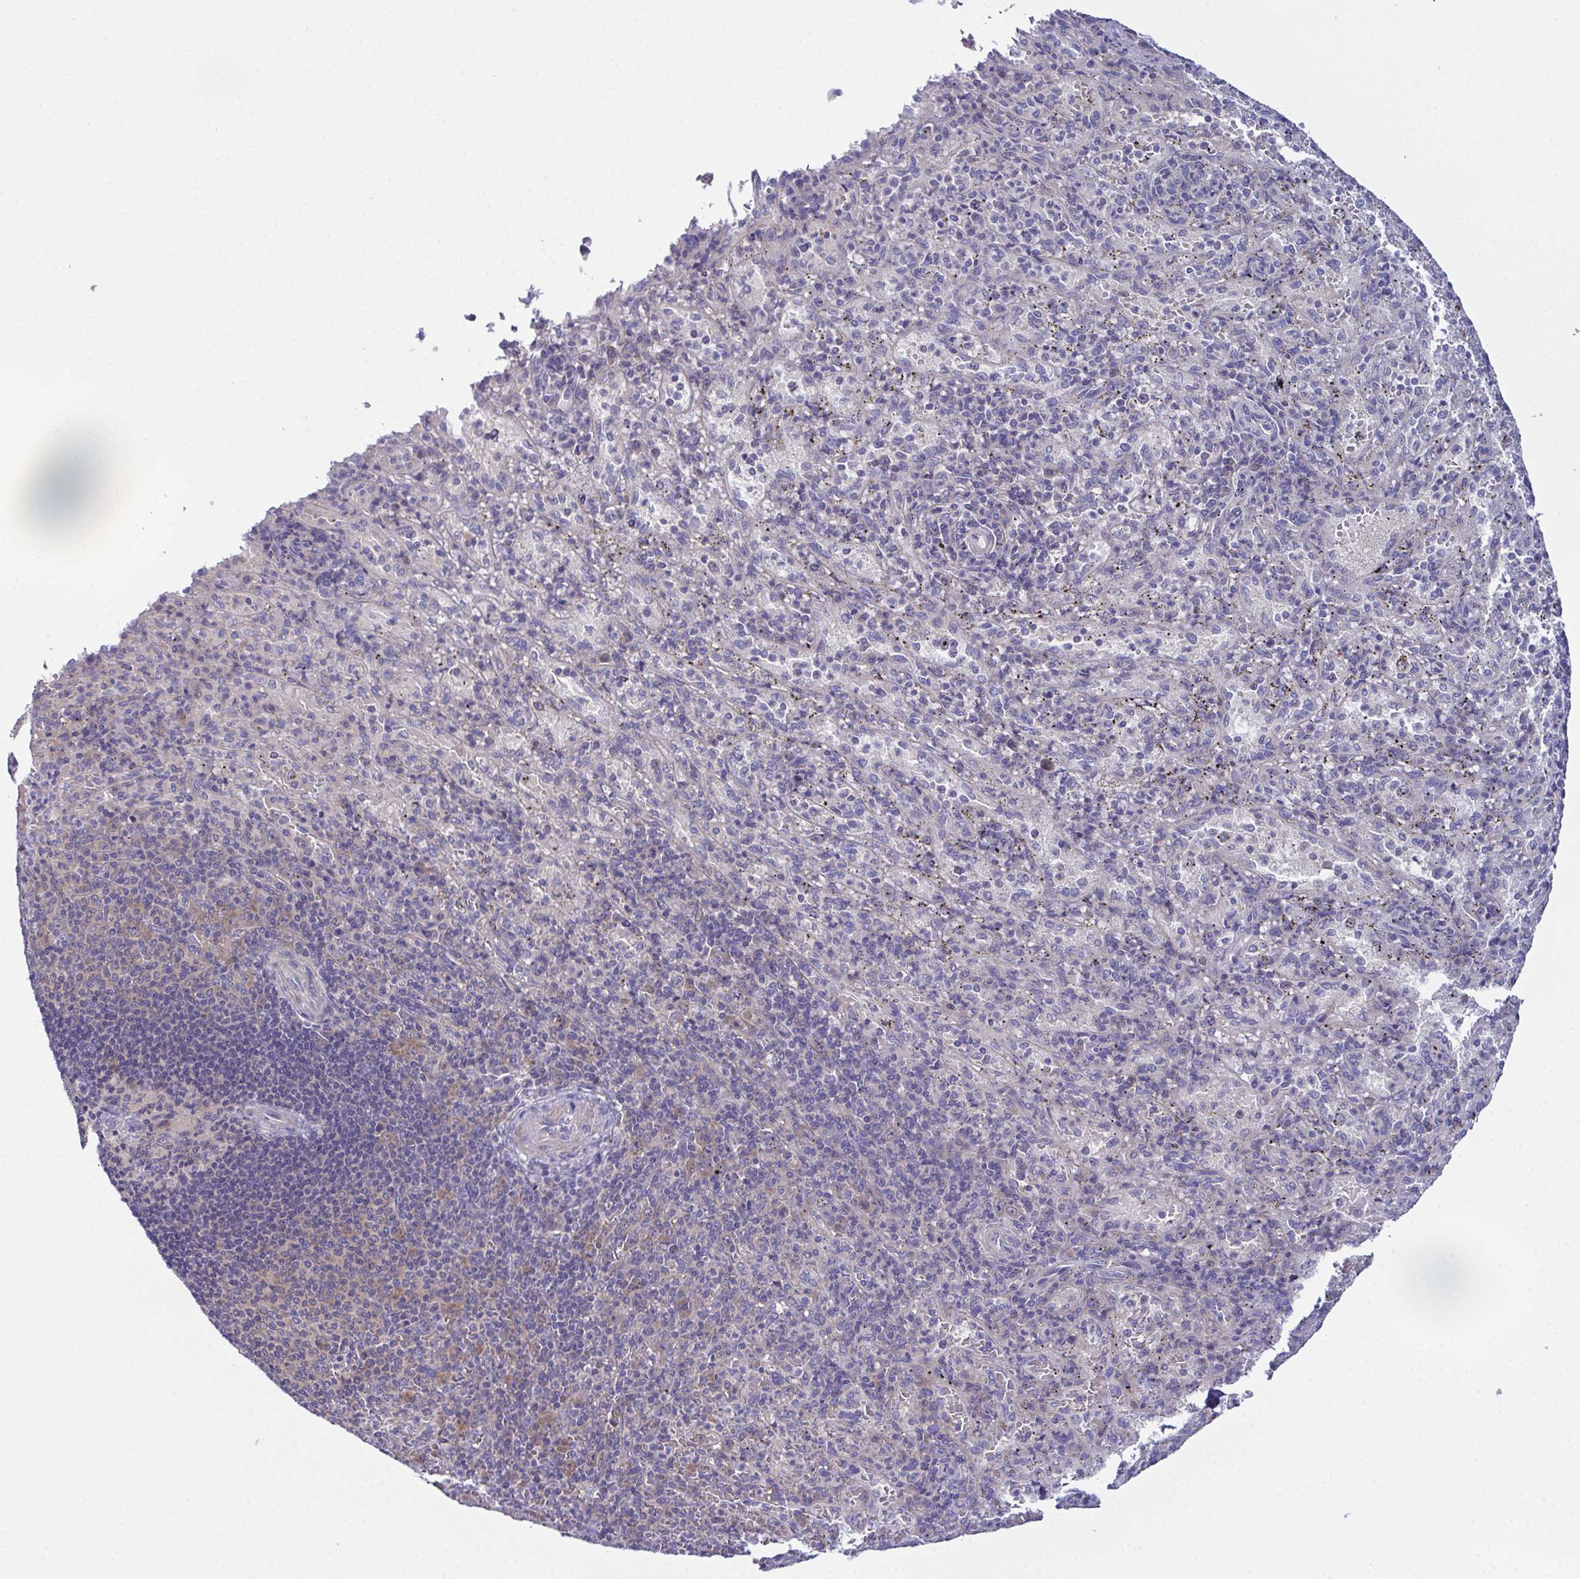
{"staining": {"intensity": "negative", "quantity": "none", "location": "none"}, "tissue": "spleen", "cell_type": "Cells in red pulp", "image_type": "normal", "snomed": [{"axis": "morphology", "description": "Normal tissue, NOS"}, {"axis": "topography", "description": "Spleen"}], "caption": "A micrograph of spleen stained for a protein shows no brown staining in cells in red pulp.", "gene": "CFAP97D1", "patient": {"sex": "male", "age": 57}}